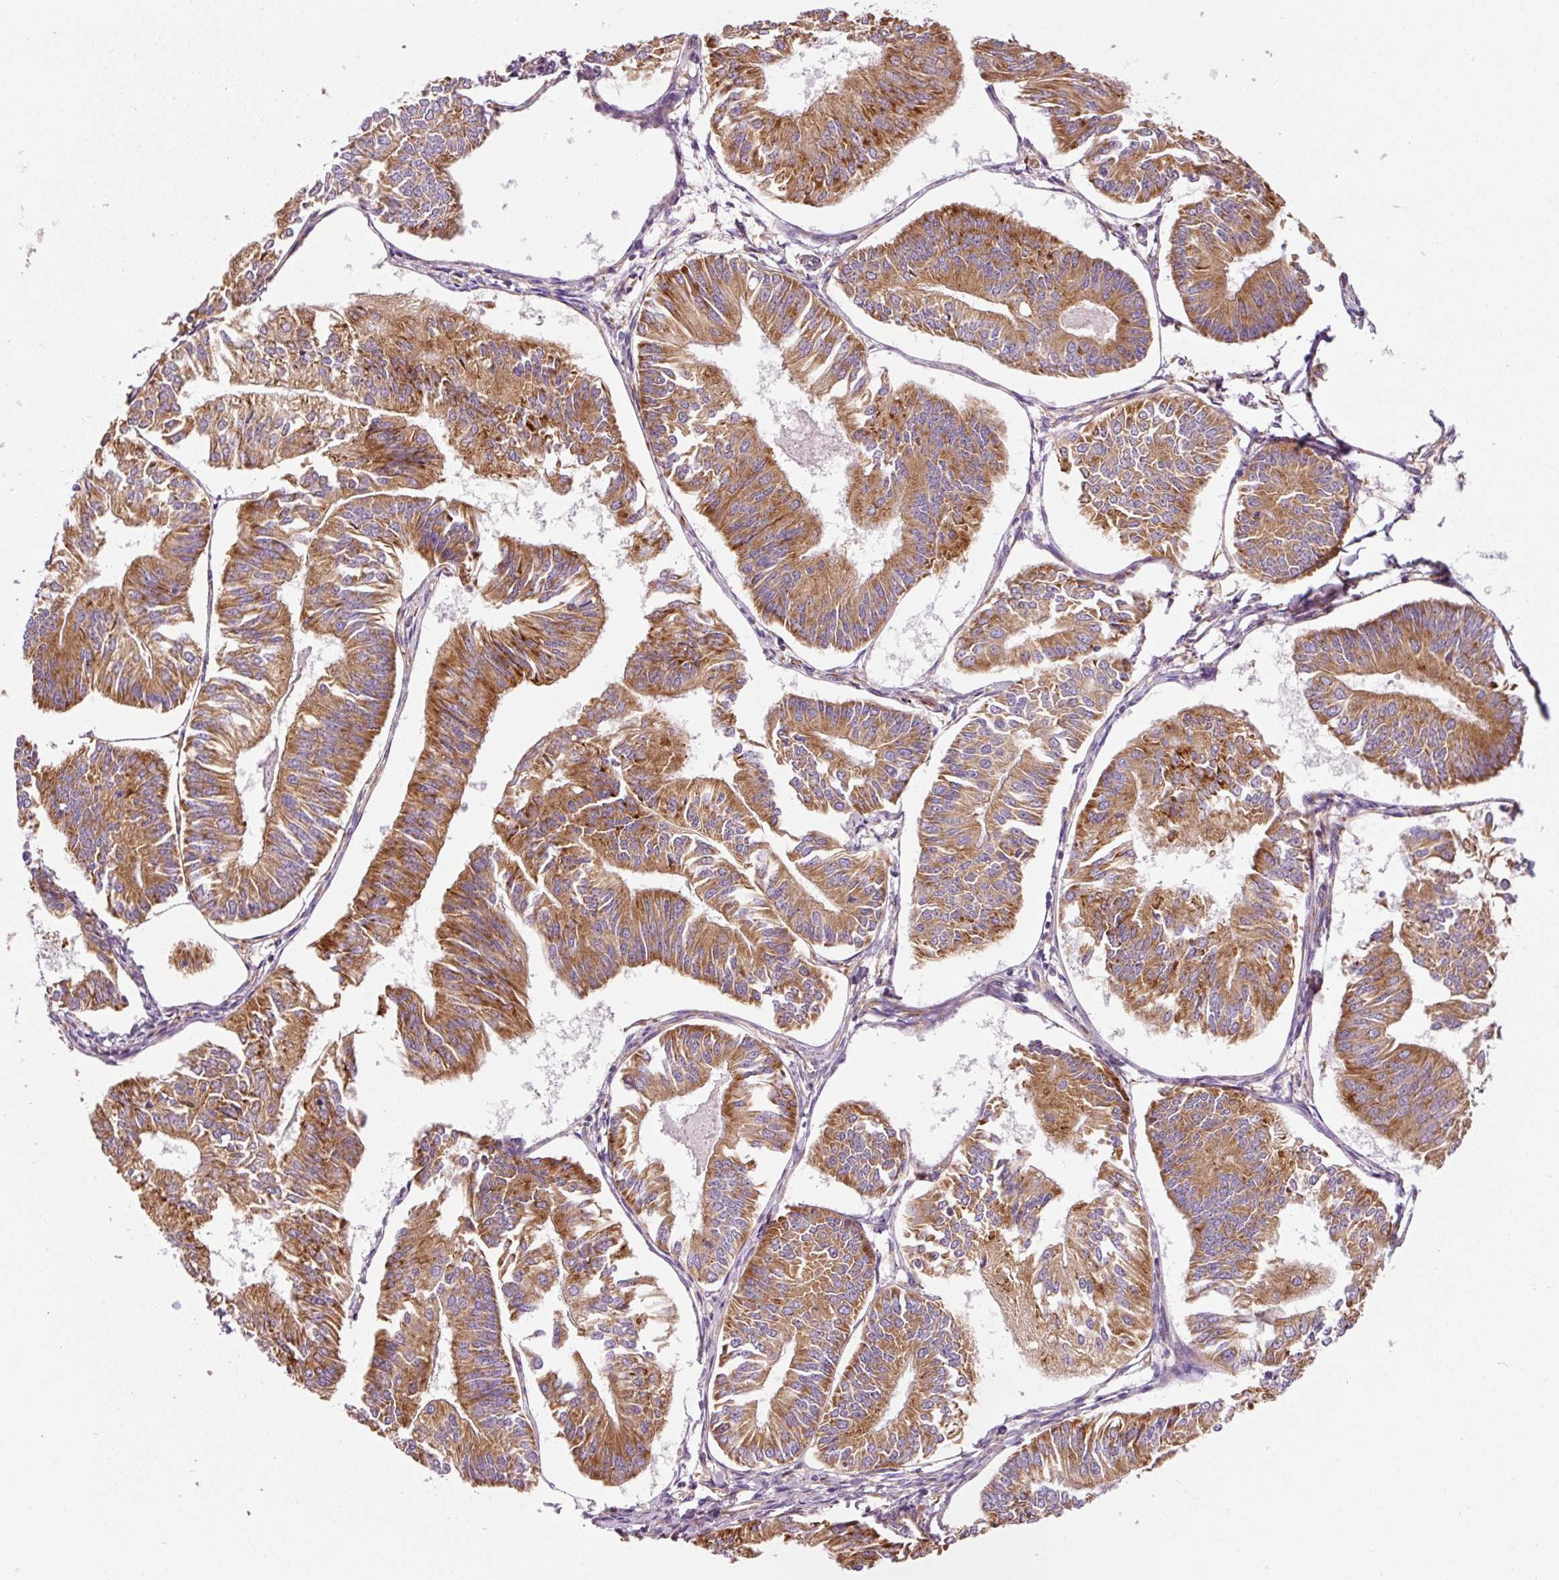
{"staining": {"intensity": "strong", "quantity": ">75%", "location": "cytoplasmic/membranous"}, "tissue": "endometrial cancer", "cell_type": "Tumor cells", "image_type": "cancer", "snomed": [{"axis": "morphology", "description": "Adenocarcinoma, NOS"}, {"axis": "topography", "description": "Endometrium"}], "caption": "Immunohistochemistry (IHC) staining of endometrial cancer (adenocarcinoma), which displays high levels of strong cytoplasmic/membranous positivity in about >75% of tumor cells indicating strong cytoplasmic/membranous protein staining. The staining was performed using DAB (brown) for protein detection and nuclei were counterstained in hematoxylin (blue).", "gene": "RPL10A", "patient": {"sex": "female", "age": 58}}